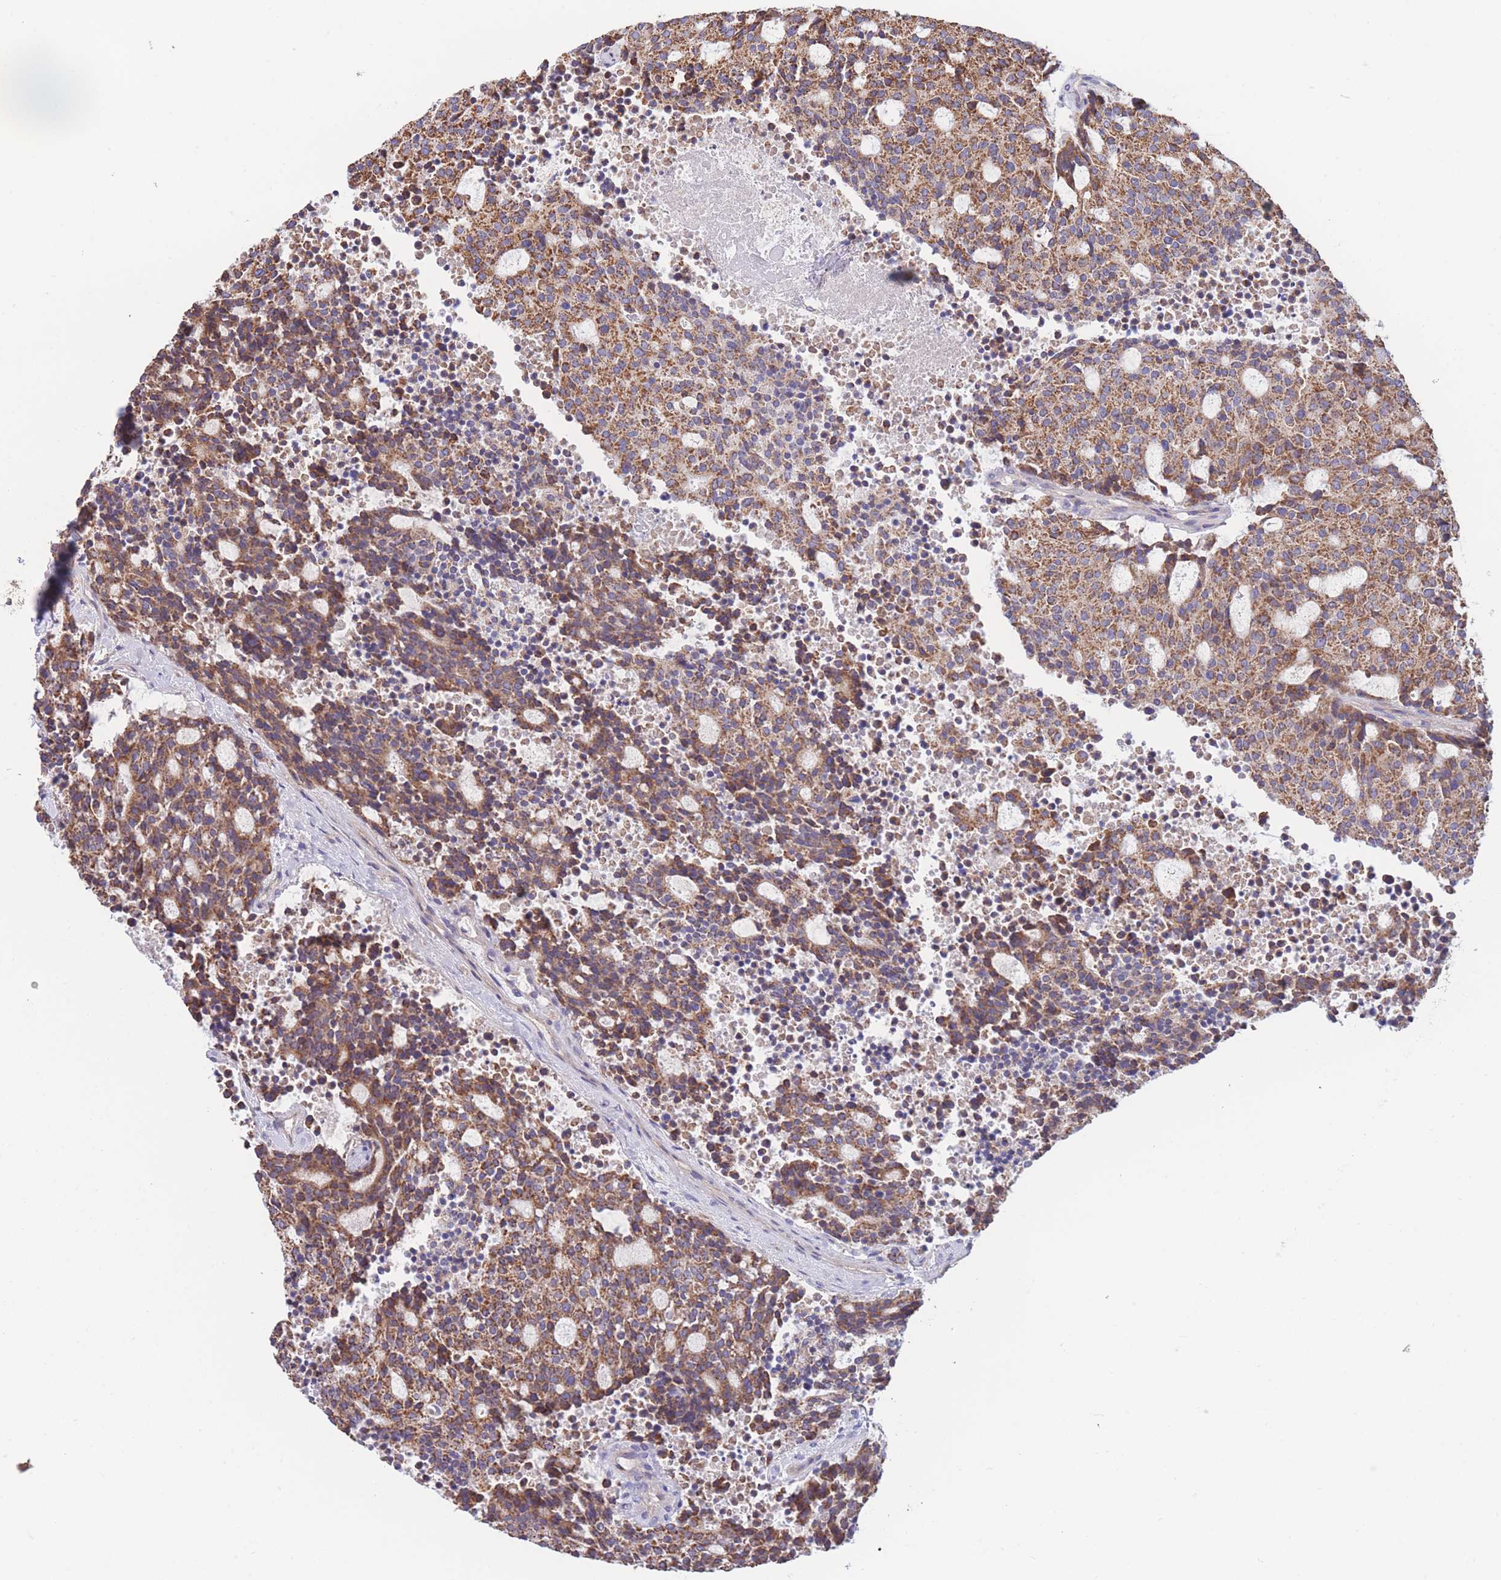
{"staining": {"intensity": "moderate", "quantity": ">75%", "location": "cytoplasmic/membranous"}, "tissue": "carcinoid", "cell_type": "Tumor cells", "image_type": "cancer", "snomed": [{"axis": "morphology", "description": "Carcinoid, malignant, NOS"}, {"axis": "topography", "description": "Pancreas"}], "caption": "IHC photomicrograph of neoplastic tissue: carcinoid (malignant) stained using IHC demonstrates medium levels of moderate protein expression localized specifically in the cytoplasmic/membranous of tumor cells, appearing as a cytoplasmic/membranous brown color.", "gene": "FKBP8", "patient": {"sex": "female", "age": 54}}